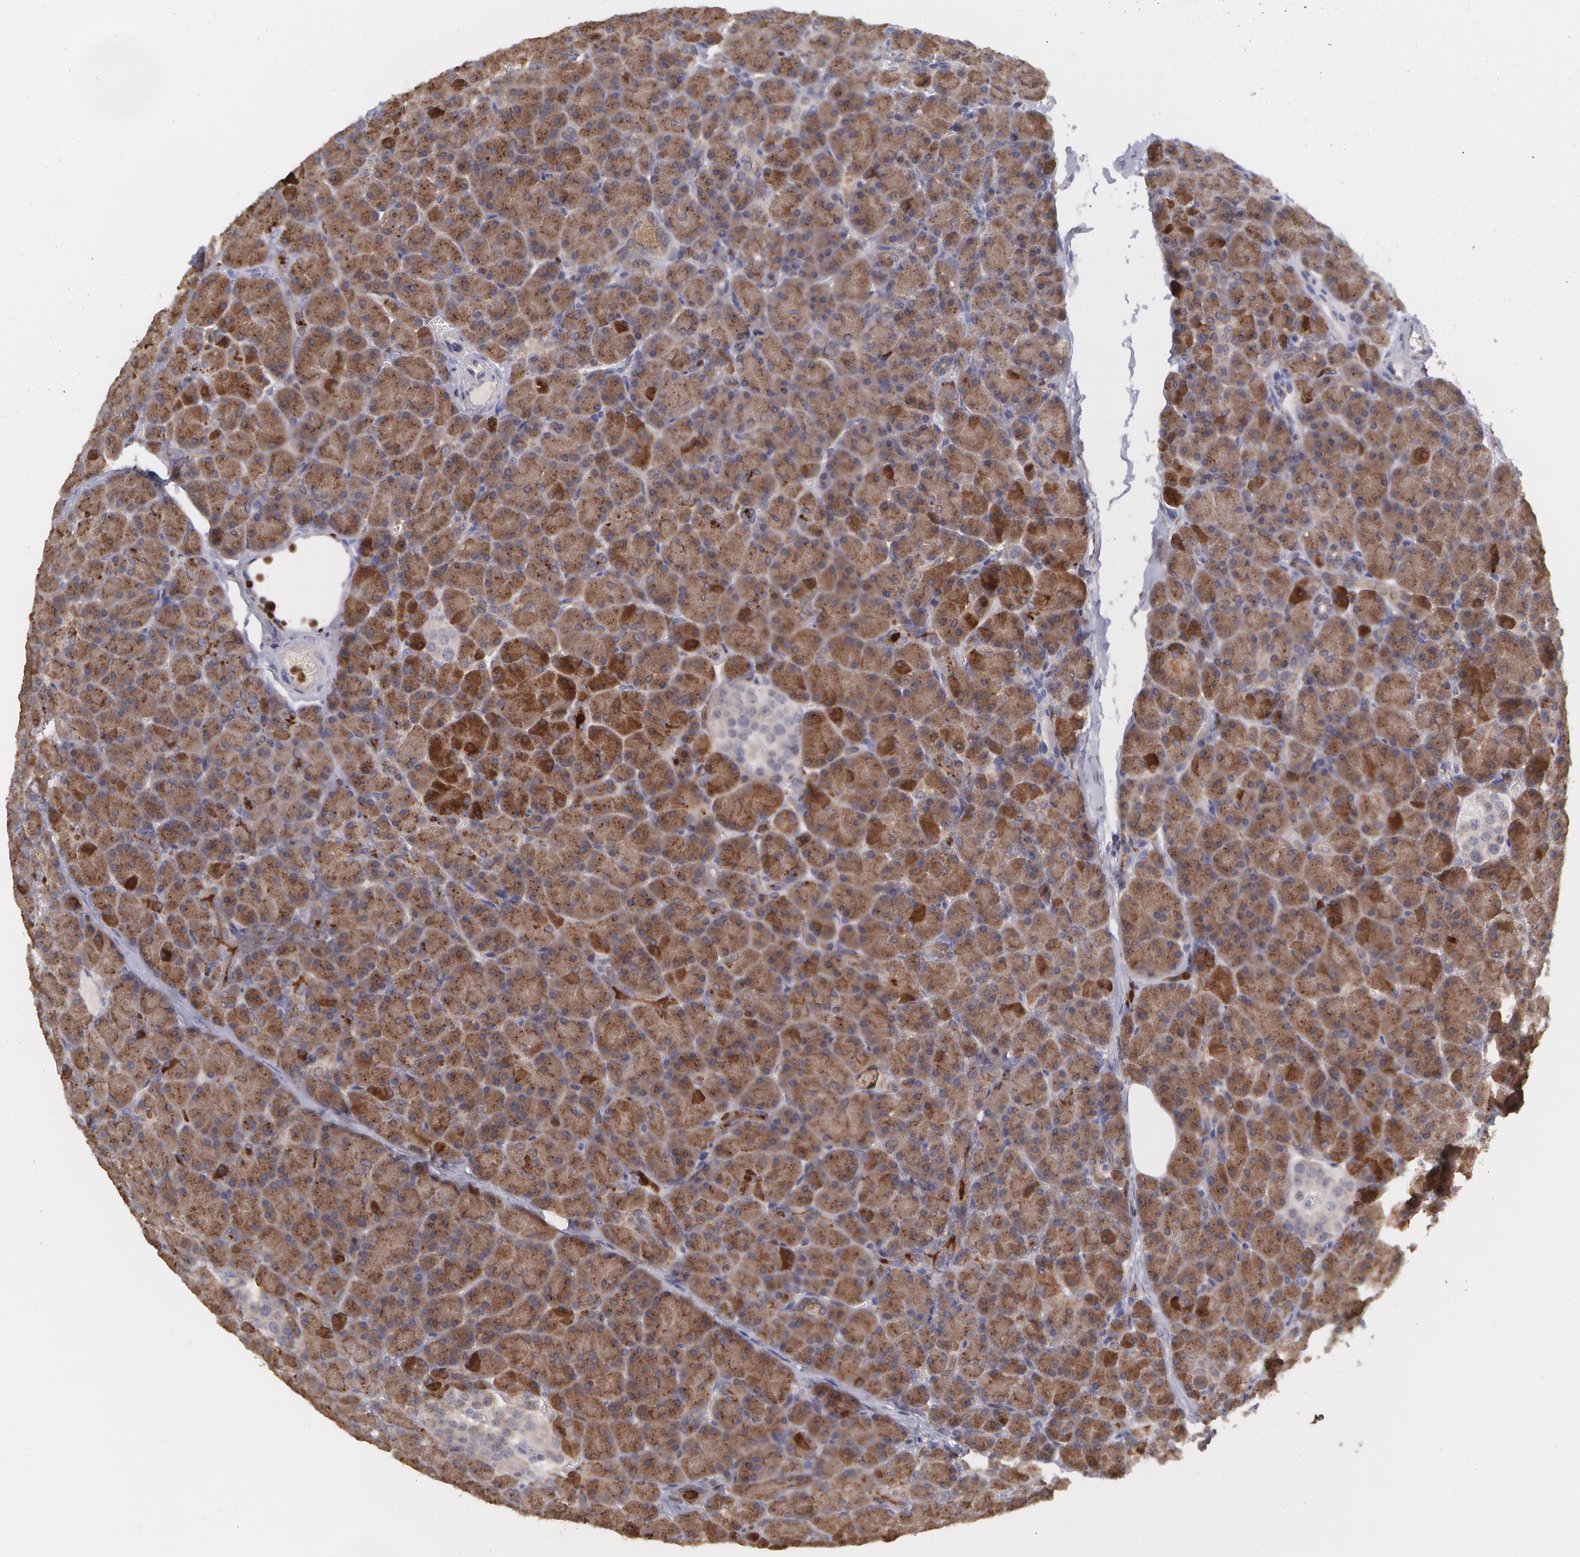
{"staining": {"intensity": "moderate", "quantity": ">75%", "location": "cytoplasmic/membranous"}, "tissue": "pancreas", "cell_type": "Exocrine glandular cells", "image_type": "normal", "snomed": [{"axis": "morphology", "description": "Normal tissue, NOS"}, {"axis": "topography", "description": "Pancreas"}], "caption": "A medium amount of moderate cytoplasmic/membranous positivity is seen in about >75% of exocrine glandular cells in unremarkable pancreas. (brown staining indicates protein expression, while blue staining denotes nuclei).", "gene": "SYK", "patient": {"sex": "female", "age": 43}}